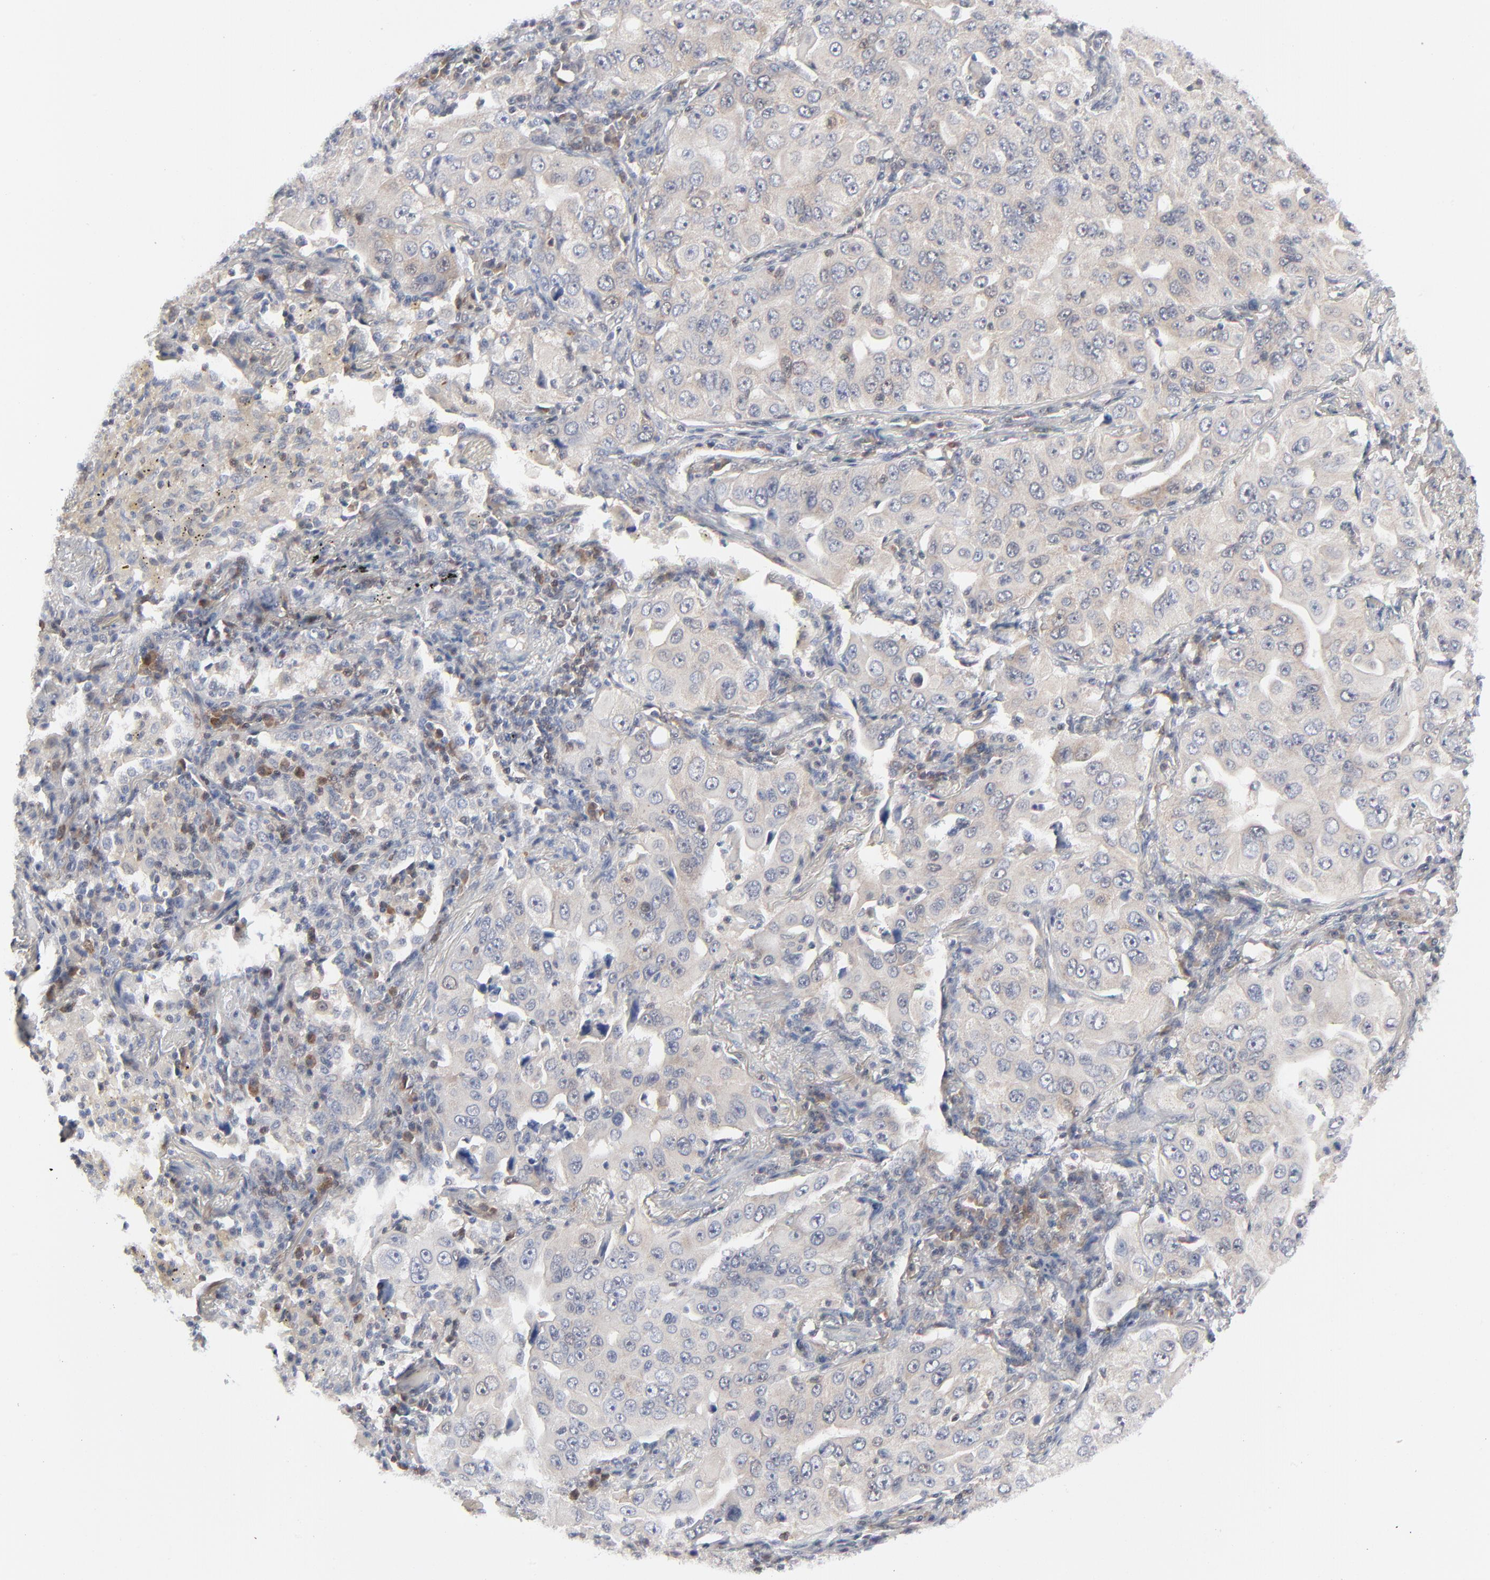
{"staining": {"intensity": "weak", "quantity": "<25%", "location": "cytoplasmic/membranous"}, "tissue": "lung cancer", "cell_type": "Tumor cells", "image_type": "cancer", "snomed": [{"axis": "morphology", "description": "Adenocarcinoma, NOS"}, {"axis": "topography", "description": "Lung"}], "caption": "This is a micrograph of immunohistochemistry (IHC) staining of lung cancer (adenocarcinoma), which shows no expression in tumor cells. (Stains: DAB immunohistochemistry (IHC) with hematoxylin counter stain, Microscopy: brightfield microscopy at high magnification).", "gene": "RPS6KB1", "patient": {"sex": "male", "age": 84}}